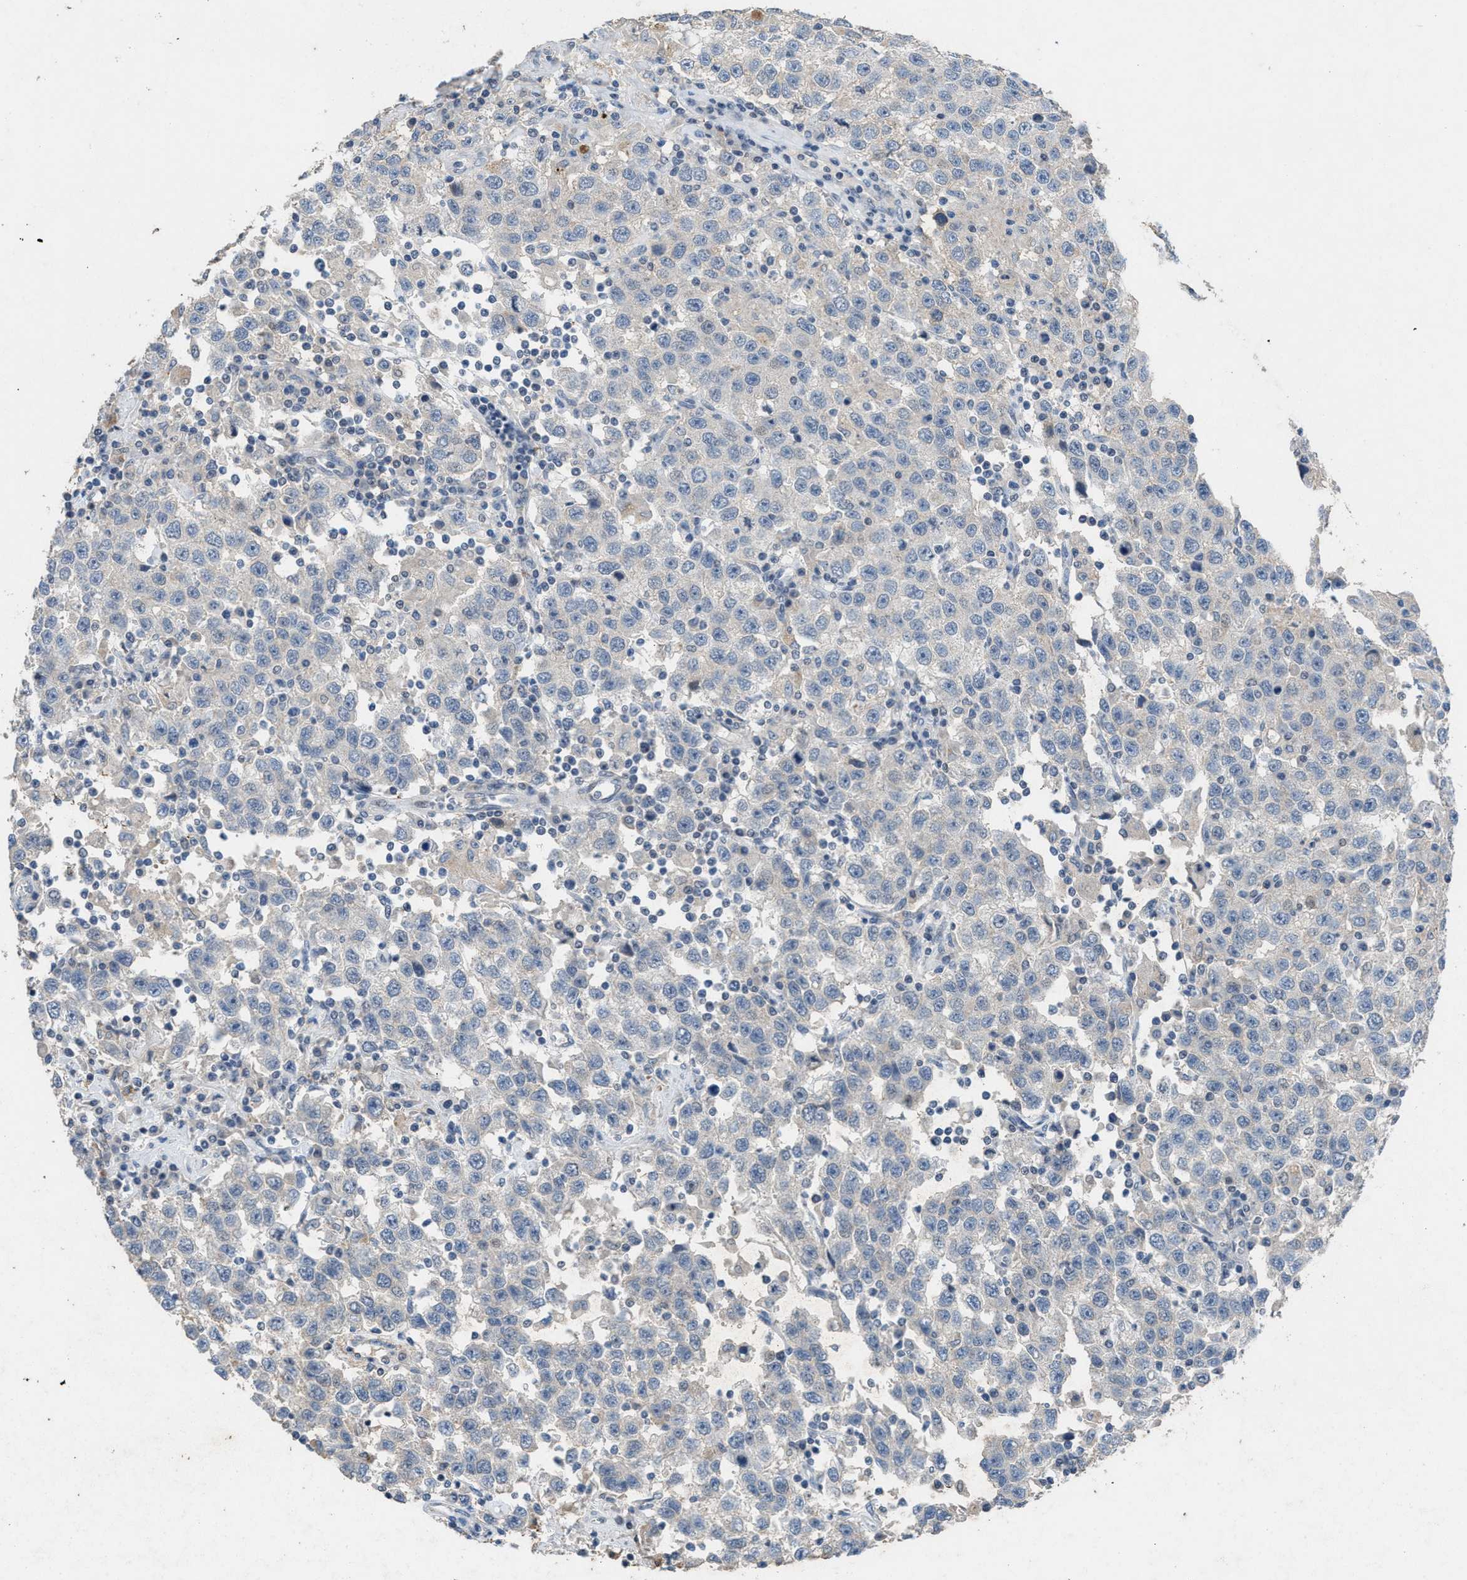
{"staining": {"intensity": "negative", "quantity": "none", "location": "none"}, "tissue": "testis cancer", "cell_type": "Tumor cells", "image_type": "cancer", "snomed": [{"axis": "morphology", "description": "Seminoma, NOS"}, {"axis": "topography", "description": "Testis"}], "caption": "DAB immunohistochemical staining of testis seminoma exhibits no significant positivity in tumor cells.", "gene": "SLC5A5", "patient": {"sex": "male", "age": 41}}